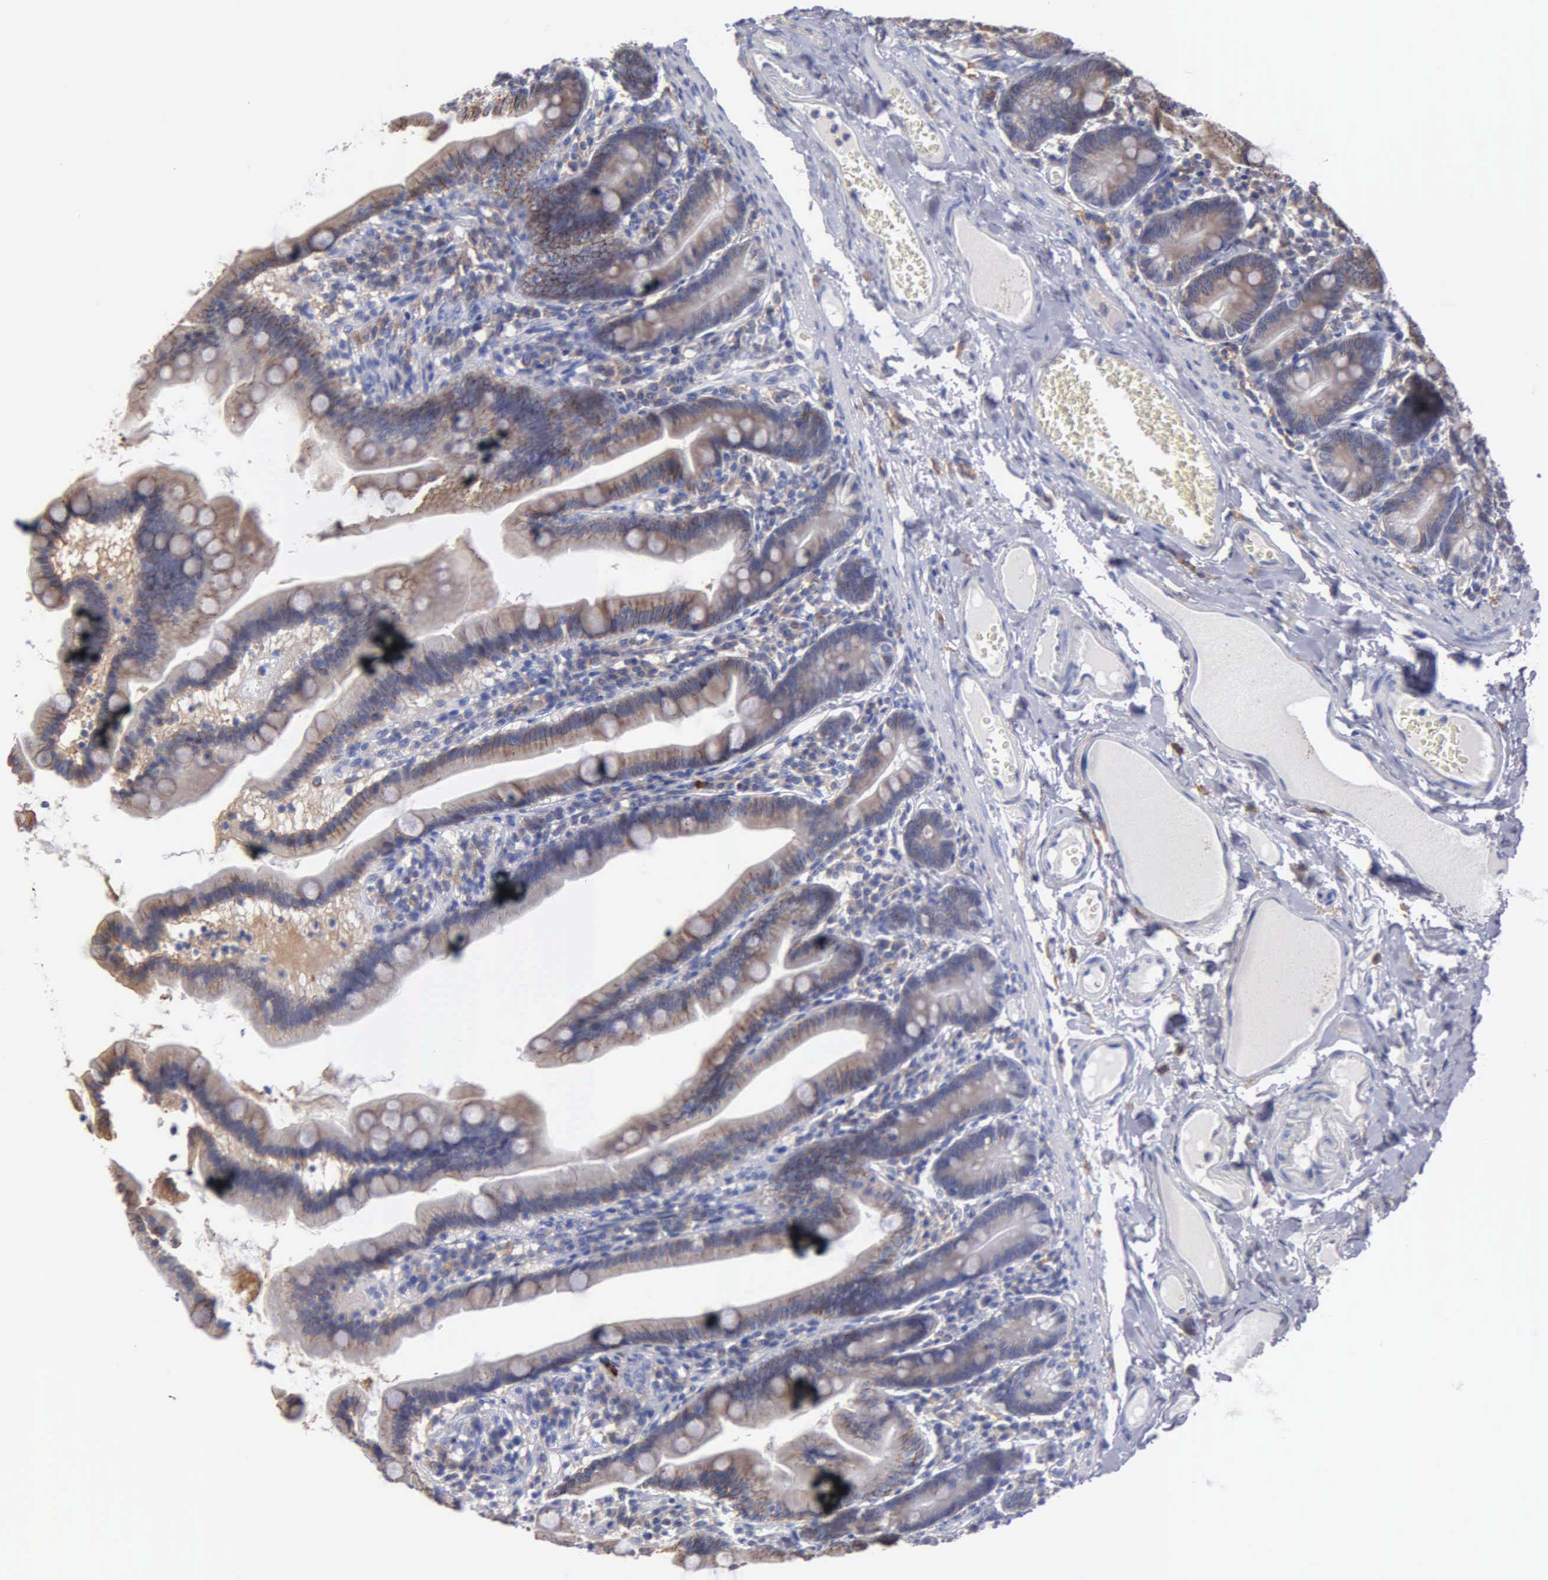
{"staining": {"intensity": "weak", "quantity": ">75%", "location": "cytoplasmic/membranous"}, "tissue": "duodenum", "cell_type": "Glandular cells", "image_type": "normal", "snomed": [{"axis": "morphology", "description": "Normal tissue, NOS"}, {"axis": "topography", "description": "Duodenum"}], "caption": "IHC photomicrograph of benign duodenum: duodenum stained using IHC exhibits low levels of weak protein expression localized specifically in the cytoplasmic/membranous of glandular cells, appearing as a cytoplasmic/membranous brown color.", "gene": "PTGS2", "patient": {"sex": "female", "age": 75}}